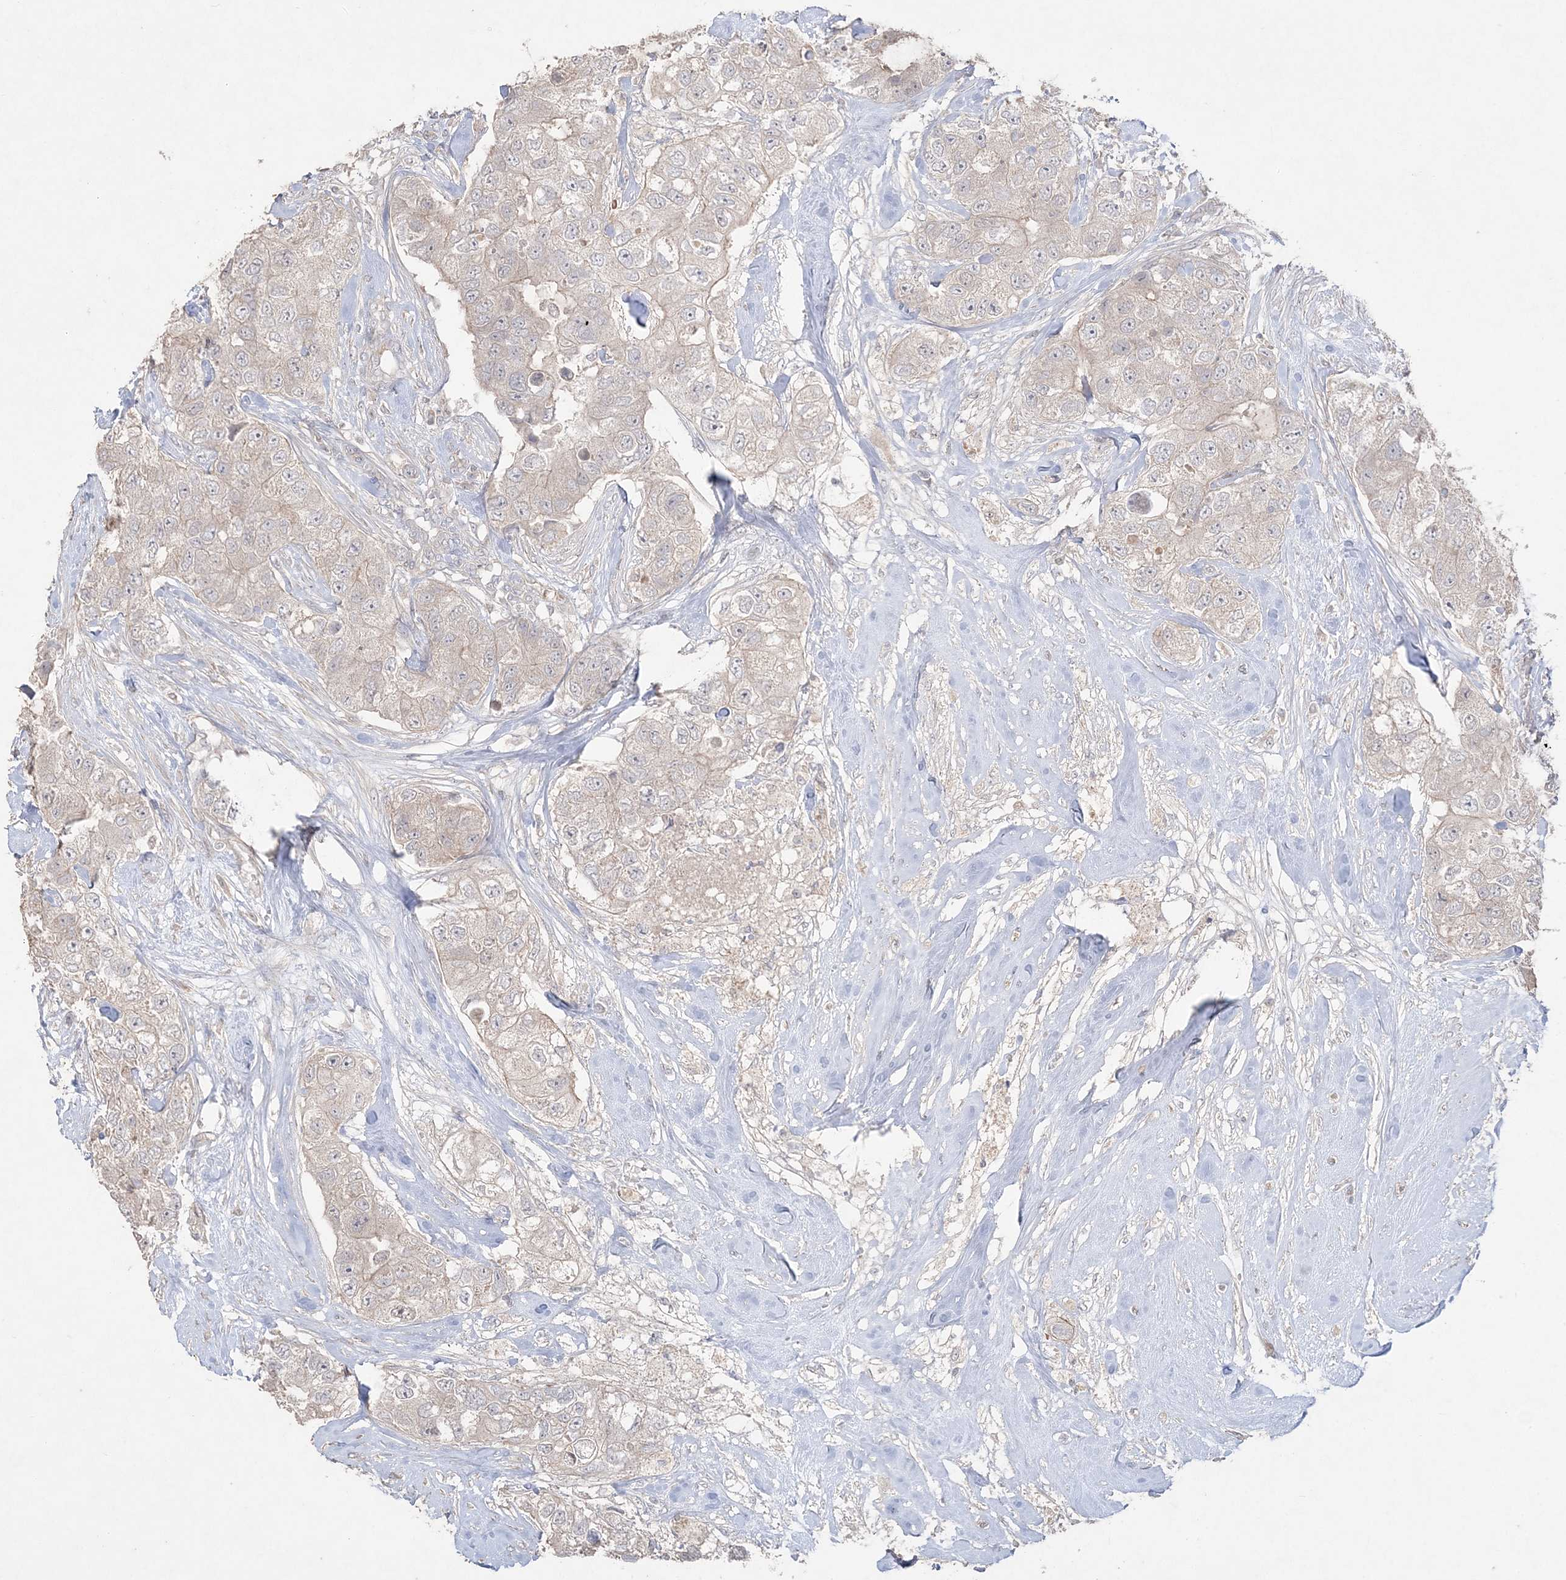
{"staining": {"intensity": "negative", "quantity": "none", "location": "none"}, "tissue": "breast cancer", "cell_type": "Tumor cells", "image_type": "cancer", "snomed": [{"axis": "morphology", "description": "Duct carcinoma"}, {"axis": "topography", "description": "Breast"}], "caption": "Histopathology image shows no significant protein positivity in tumor cells of infiltrating ductal carcinoma (breast).", "gene": "SH3BP4", "patient": {"sex": "female", "age": 62}}